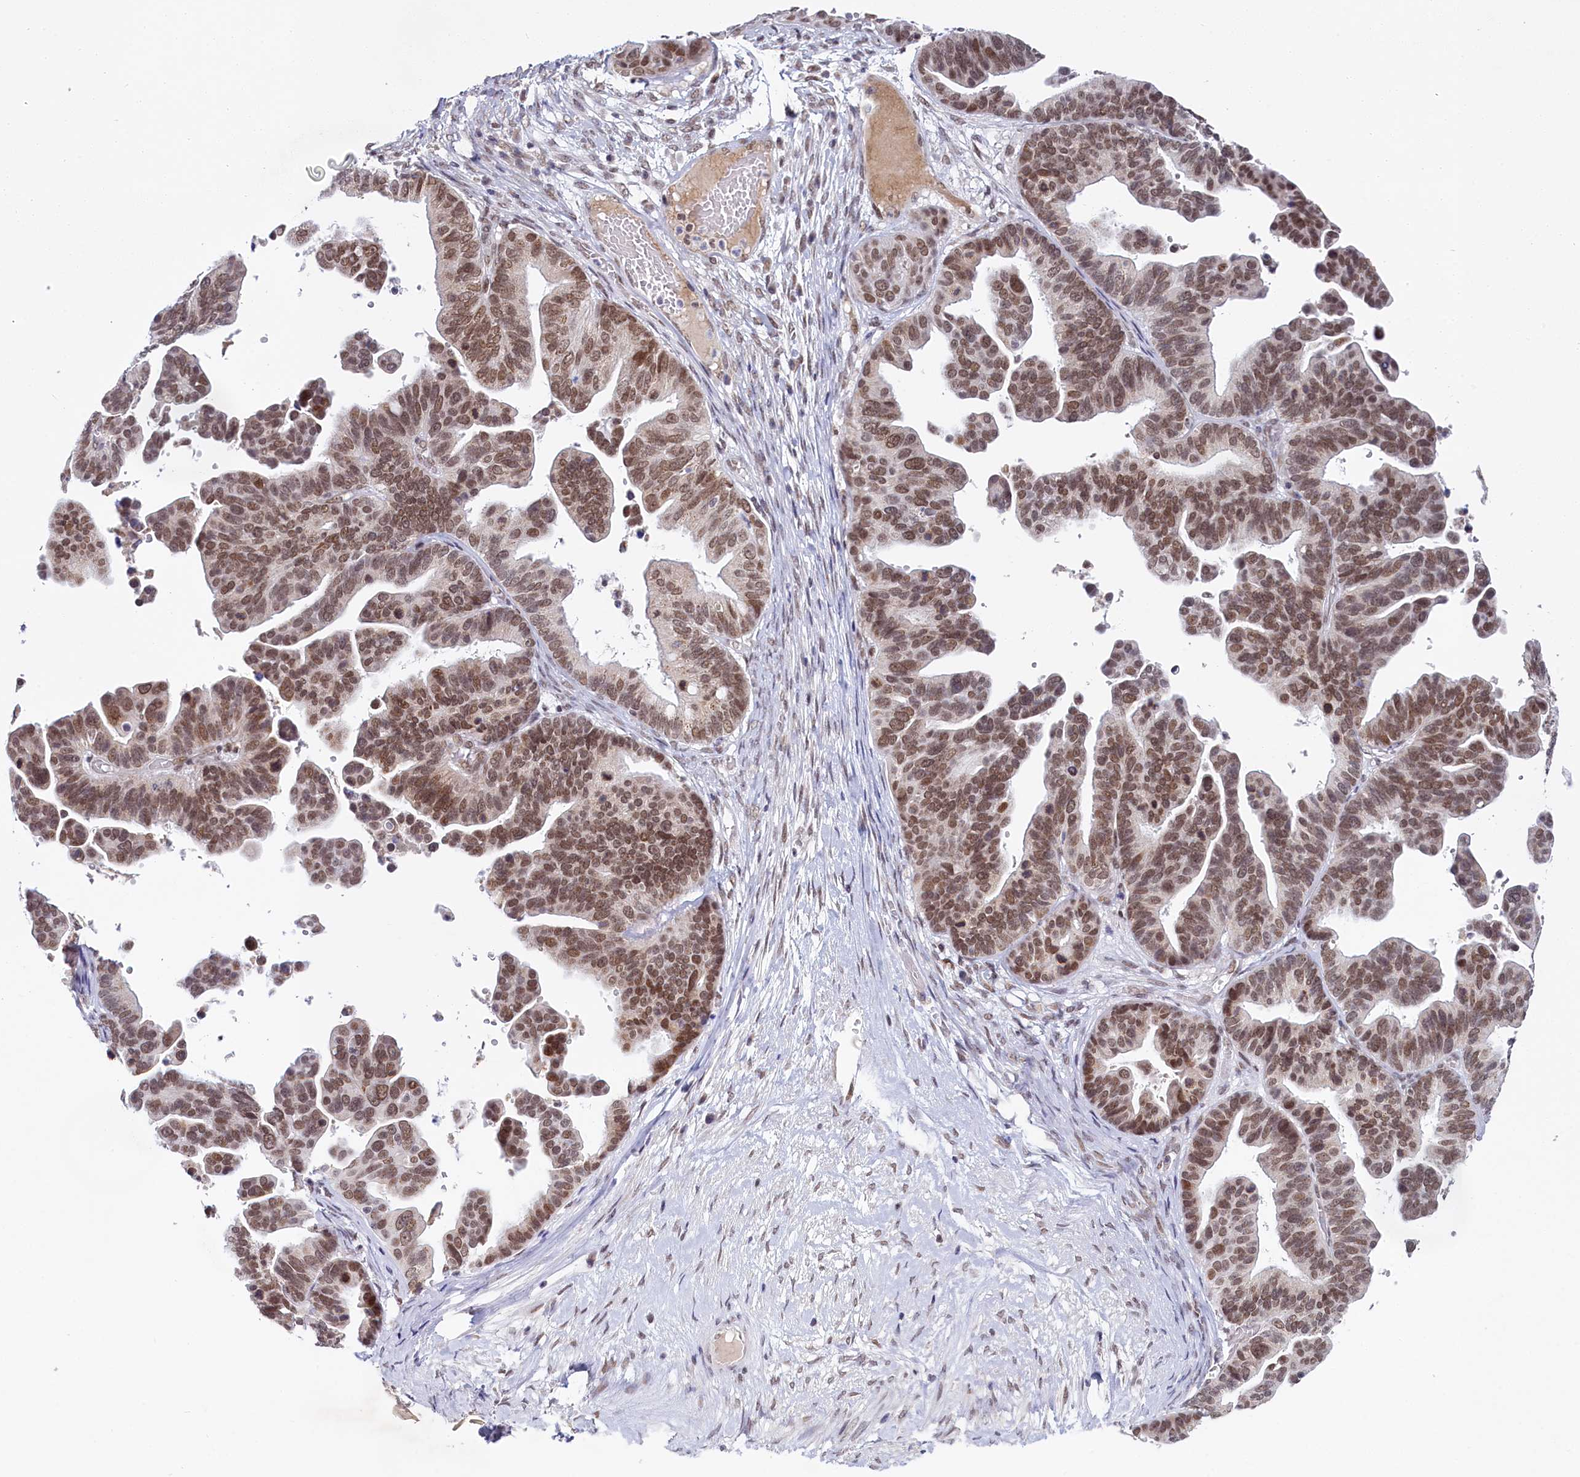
{"staining": {"intensity": "moderate", "quantity": ">75%", "location": "nuclear"}, "tissue": "ovarian cancer", "cell_type": "Tumor cells", "image_type": "cancer", "snomed": [{"axis": "morphology", "description": "Cystadenocarcinoma, serous, NOS"}, {"axis": "topography", "description": "Ovary"}], "caption": "Protein expression analysis of serous cystadenocarcinoma (ovarian) reveals moderate nuclear positivity in approximately >75% of tumor cells.", "gene": "PPHLN1", "patient": {"sex": "female", "age": 56}}